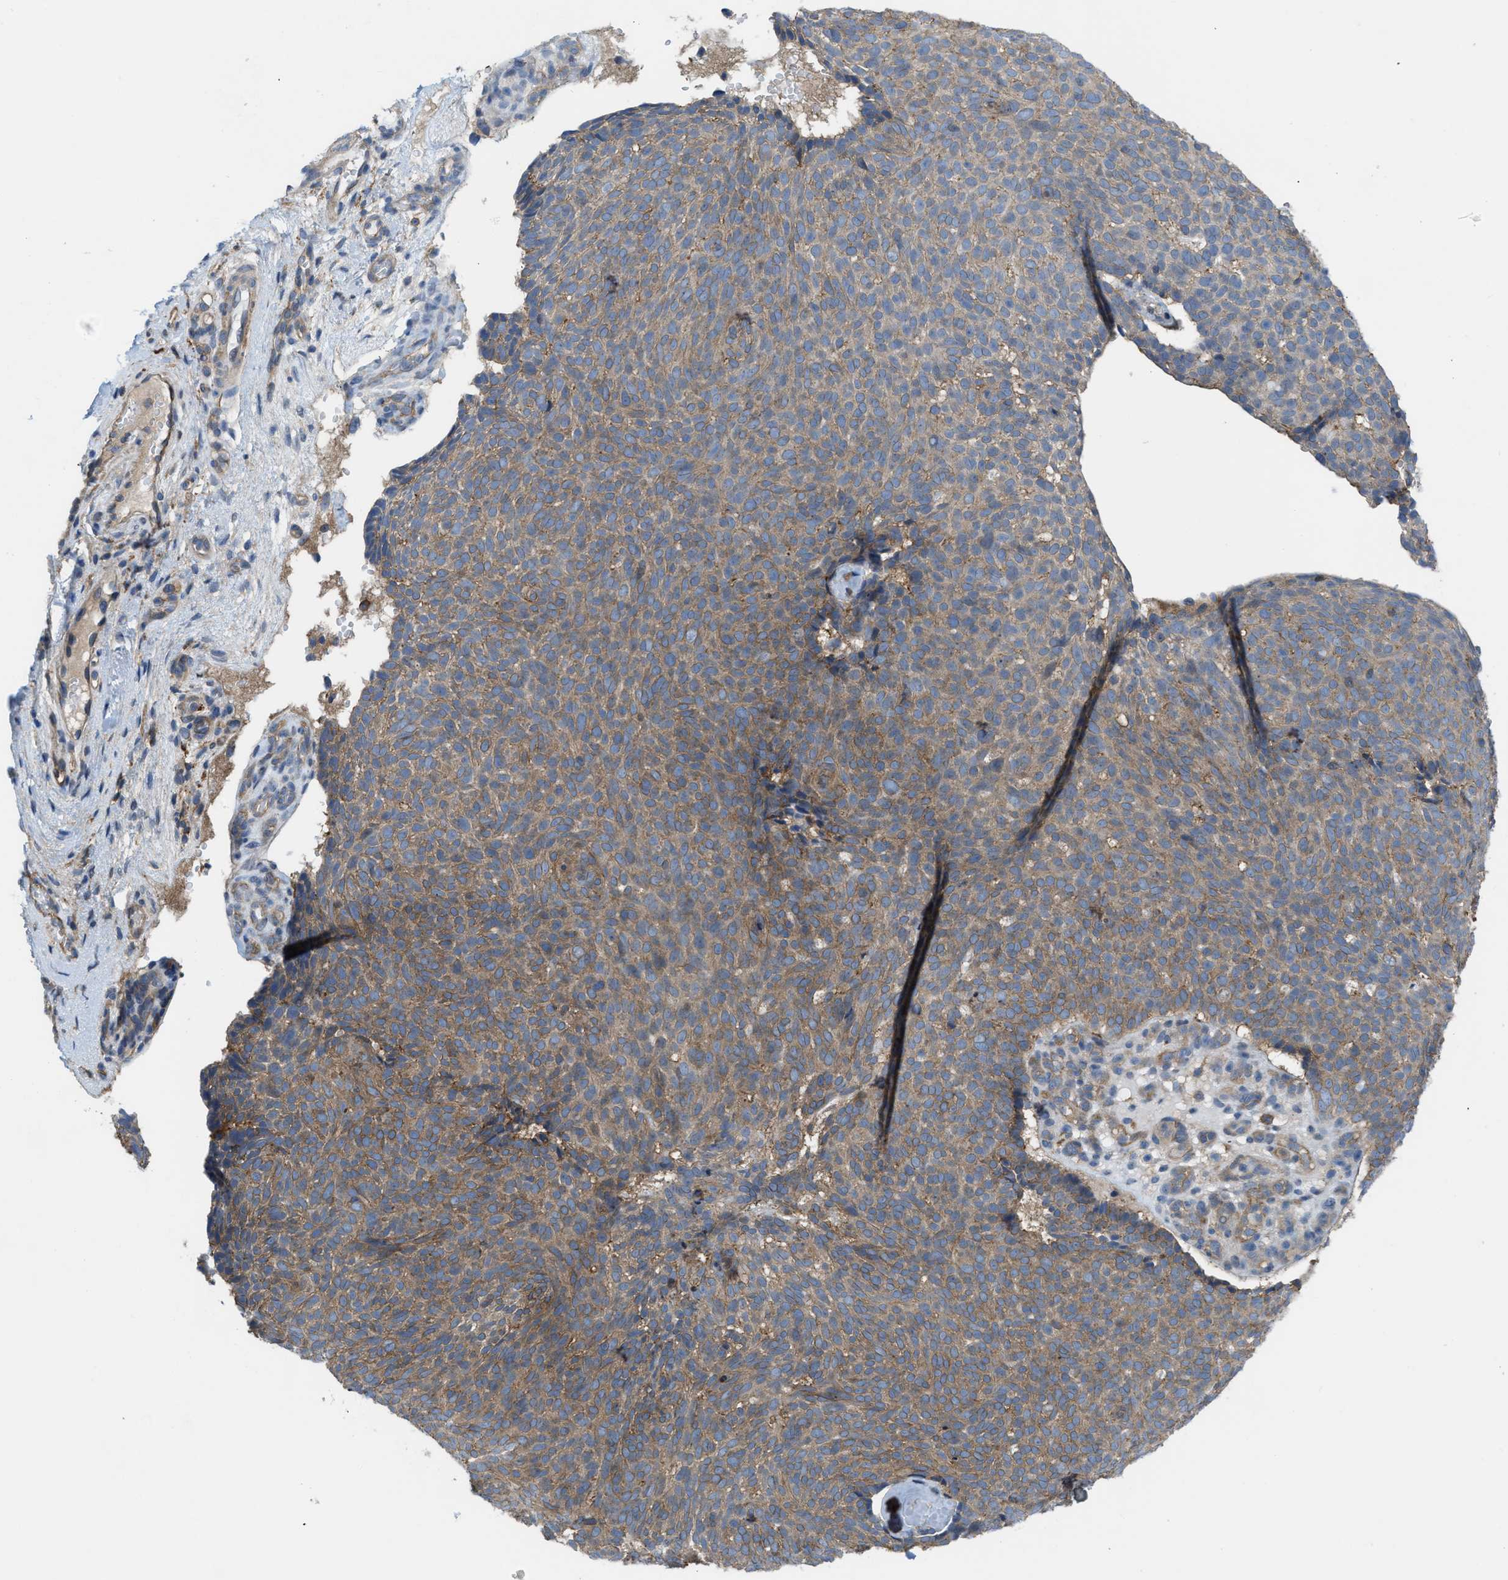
{"staining": {"intensity": "moderate", "quantity": ">75%", "location": "cytoplasmic/membranous"}, "tissue": "skin cancer", "cell_type": "Tumor cells", "image_type": "cancer", "snomed": [{"axis": "morphology", "description": "Basal cell carcinoma"}, {"axis": "topography", "description": "Skin"}], "caption": "Tumor cells show moderate cytoplasmic/membranous expression in about >75% of cells in basal cell carcinoma (skin).", "gene": "MYO18A", "patient": {"sex": "male", "age": 61}}